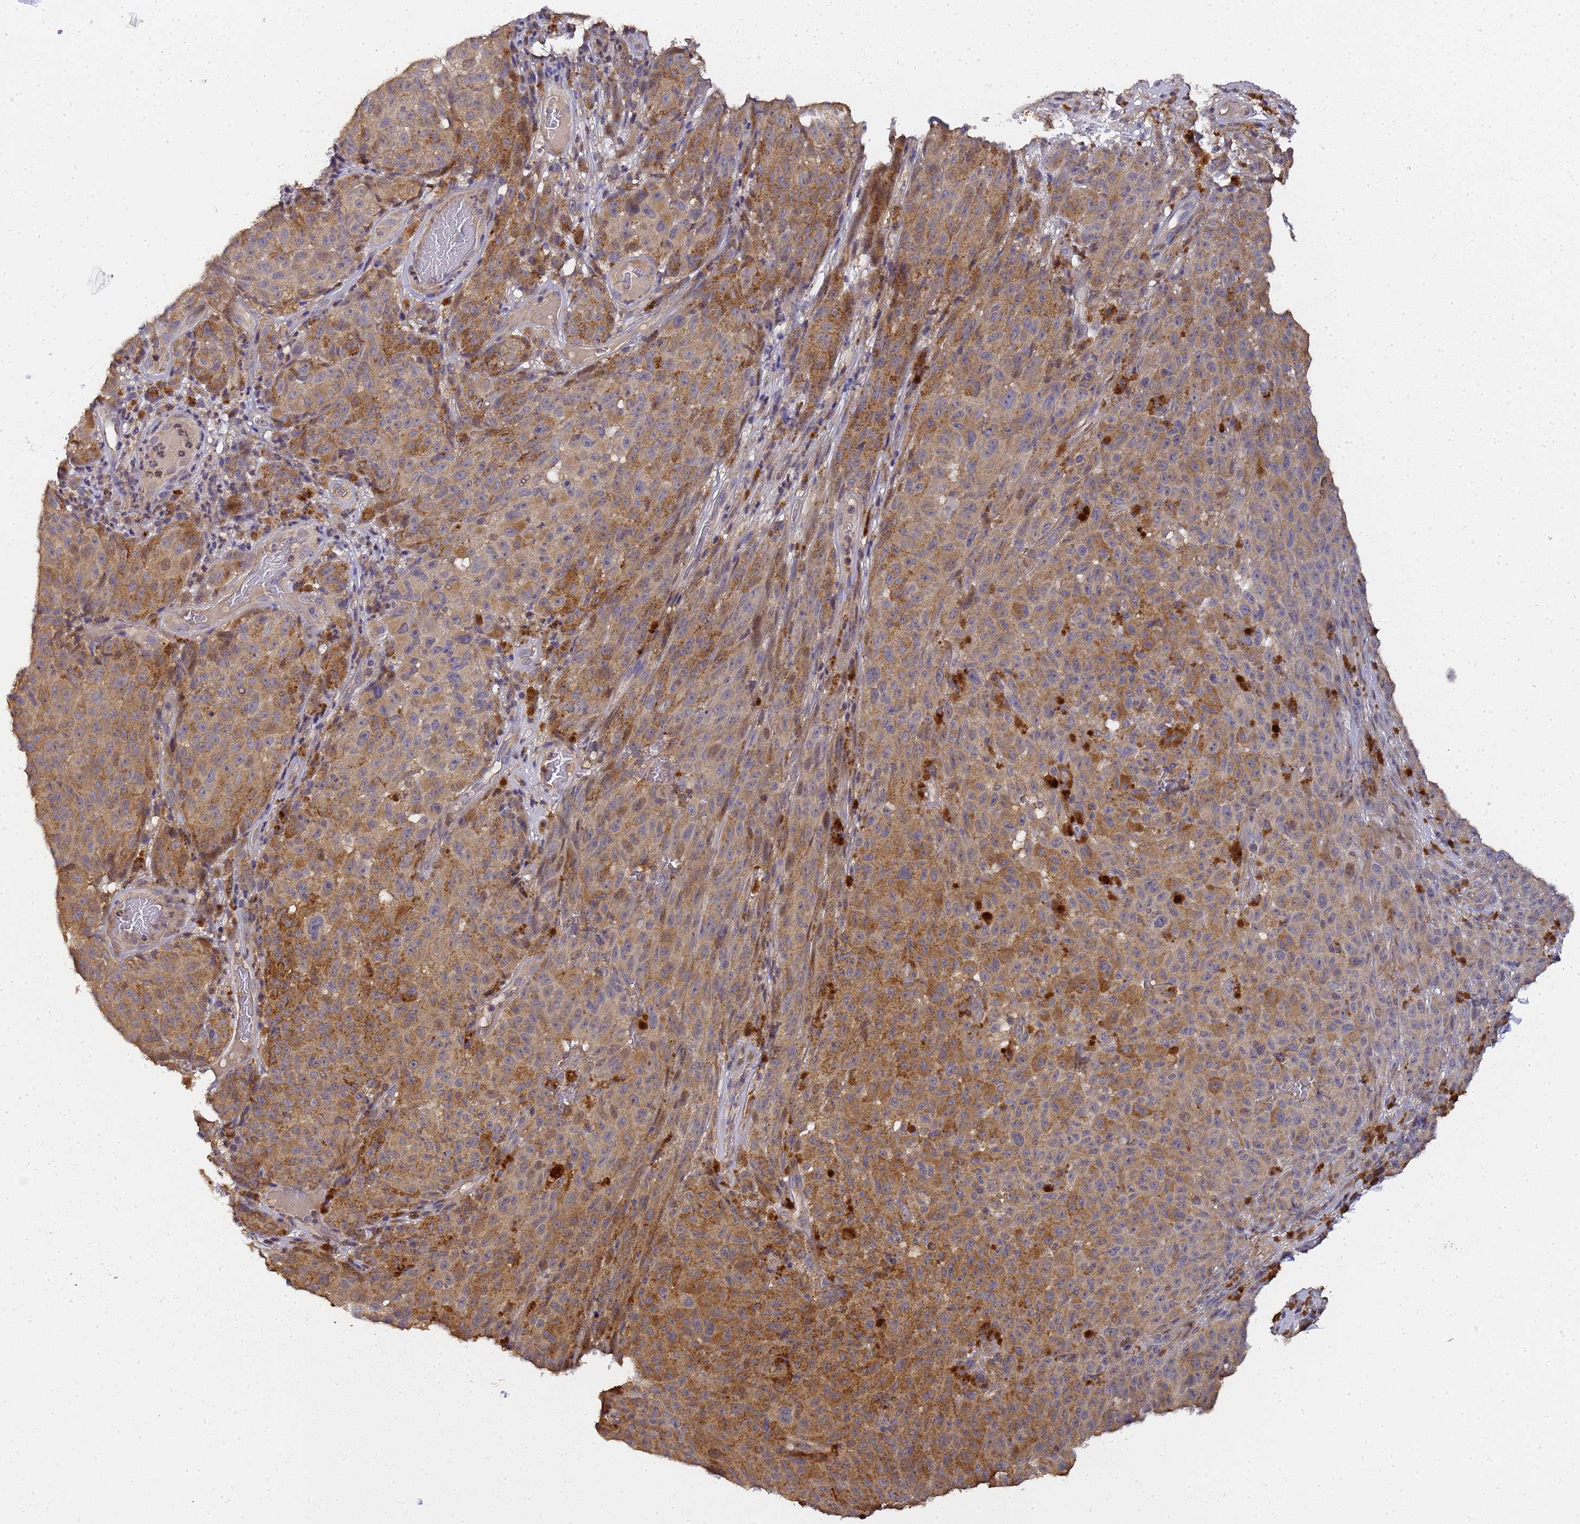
{"staining": {"intensity": "moderate", "quantity": ">75%", "location": "cytoplasmic/membranous"}, "tissue": "melanoma", "cell_type": "Tumor cells", "image_type": "cancer", "snomed": [{"axis": "morphology", "description": "Malignant melanoma, NOS"}, {"axis": "topography", "description": "Skin"}], "caption": "Protein analysis of melanoma tissue displays moderate cytoplasmic/membranous staining in approximately >75% of tumor cells. (DAB IHC with brightfield microscopy, high magnification).", "gene": "LGI4", "patient": {"sex": "female", "age": 82}}